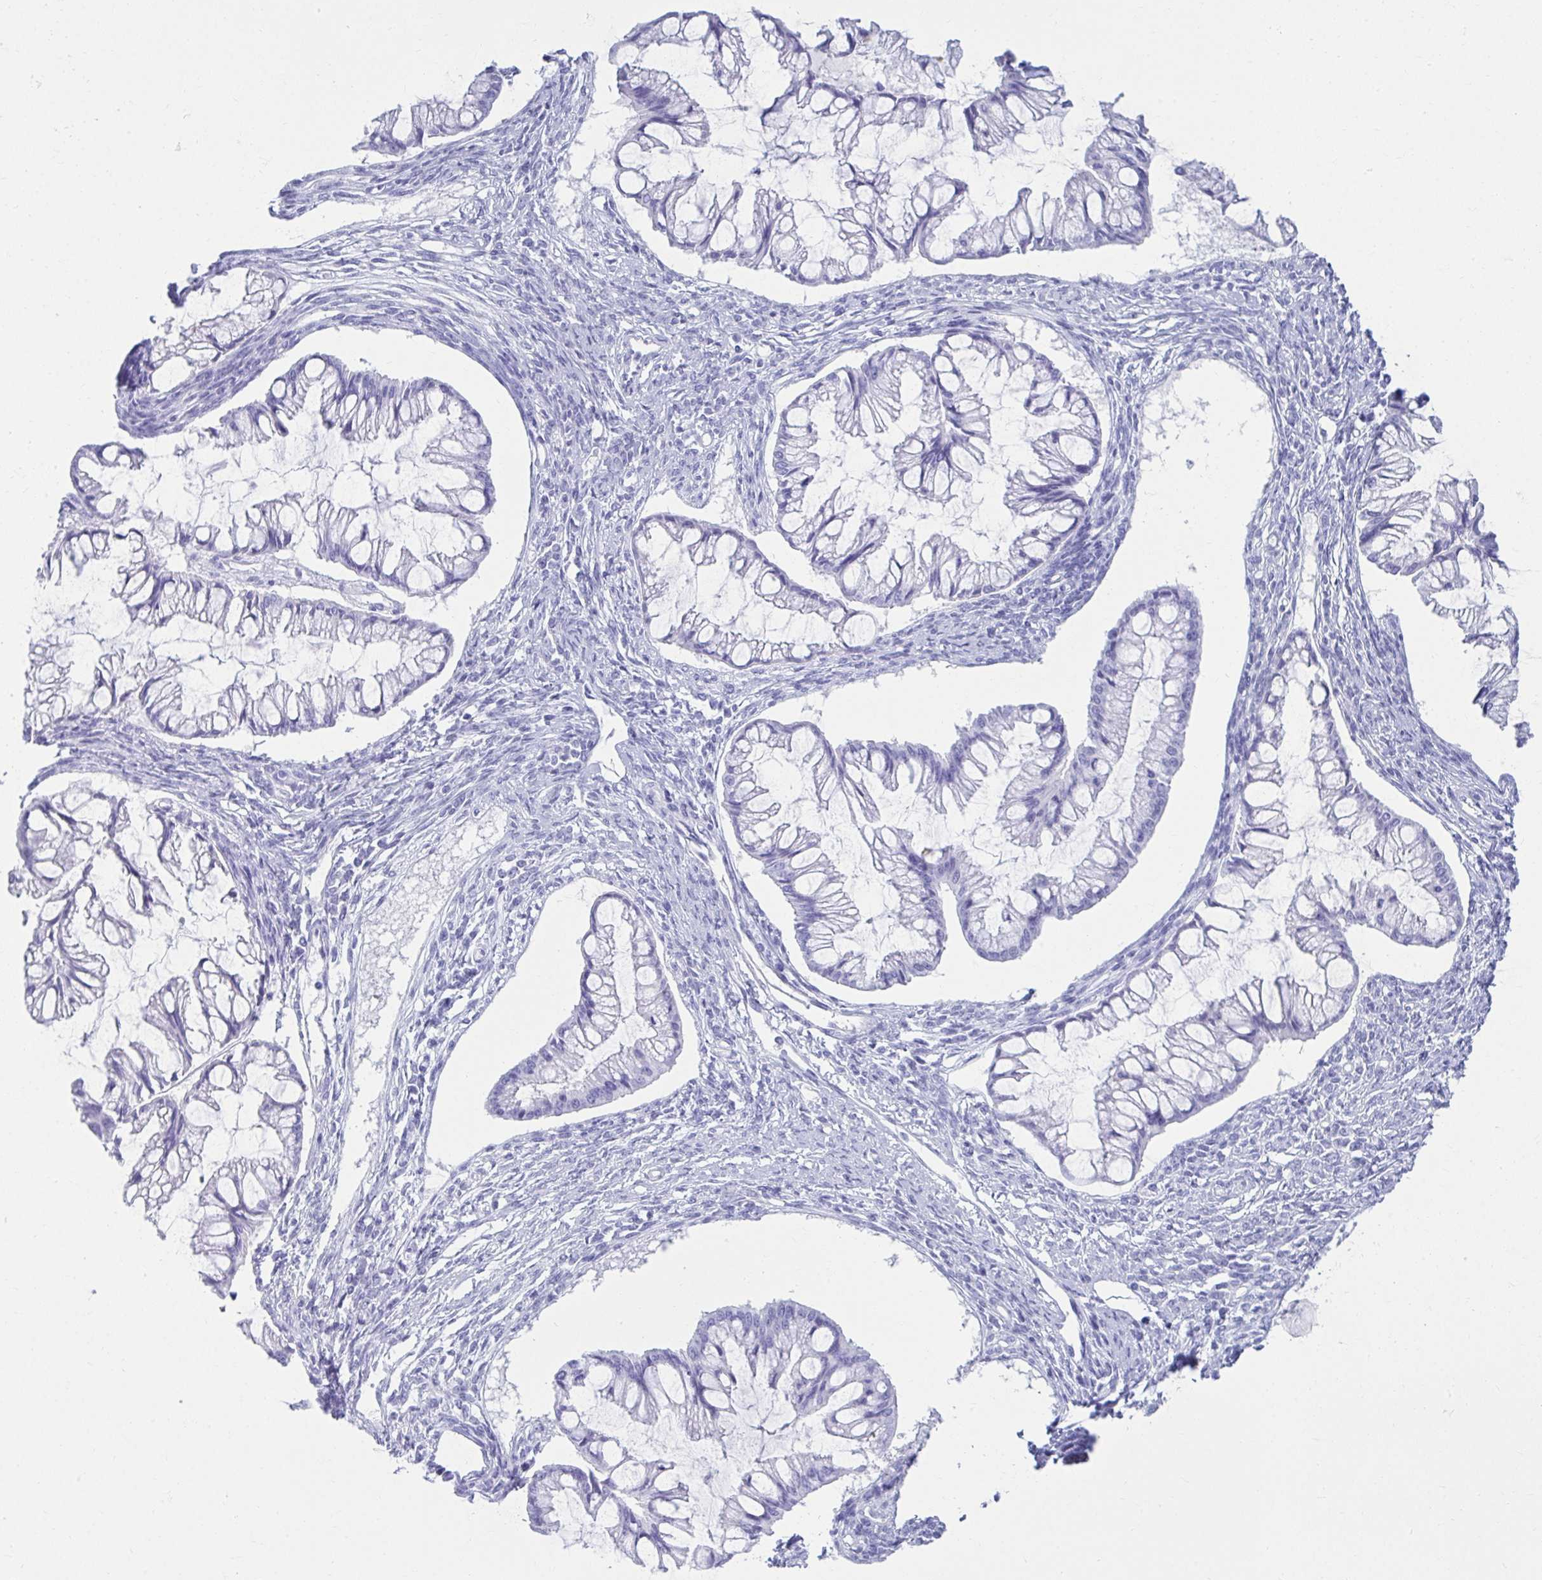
{"staining": {"intensity": "negative", "quantity": "none", "location": "none"}, "tissue": "ovarian cancer", "cell_type": "Tumor cells", "image_type": "cancer", "snomed": [{"axis": "morphology", "description": "Cystadenocarcinoma, mucinous, NOS"}, {"axis": "topography", "description": "Ovary"}], "caption": "IHC image of ovarian mucinous cystadenocarcinoma stained for a protein (brown), which shows no positivity in tumor cells.", "gene": "ATP4B", "patient": {"sex": "female", "age": 73}}